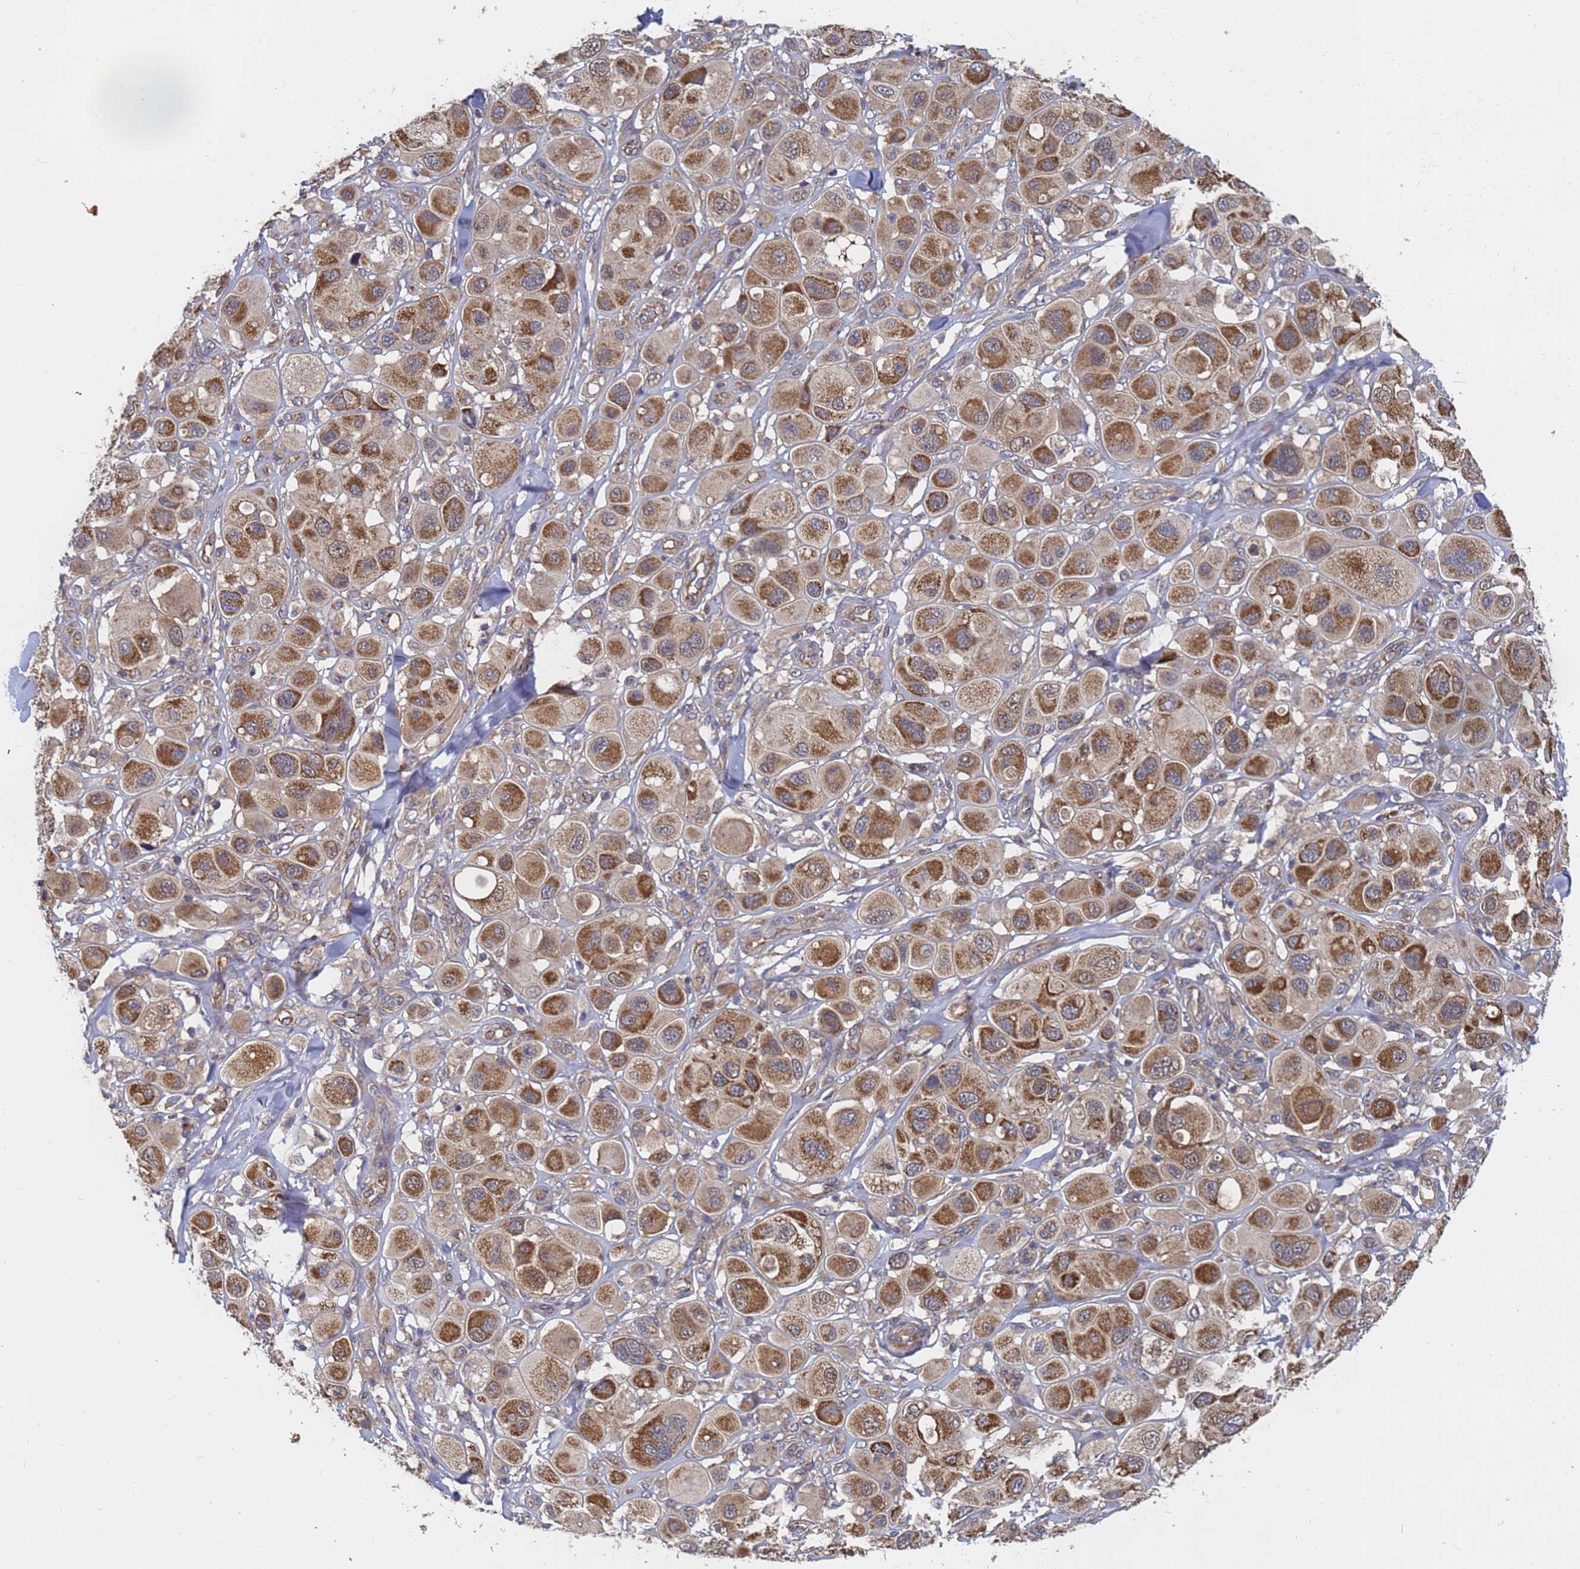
{"staining": {"intensity": "moderate", "quantity": ">75%", "location": "cytoplasmic/membranous"}, "tissue": "melanoma", "cell_type": "Tumor cells", "image_type": "cancer", "snomed": [{"axis": "morphology", "description": "Malignant melanoma, Metastatic site"}, {"axis": "topography", "description": "Skin"}], "caption": "Protein staining displays moderate cytoplasmic/membranous staining in approximately >75% of tumor cells in malignant melanoma (metastatic site).", "gene": "ALS2CL", "patient": {"sex": "male", "age": 41}}